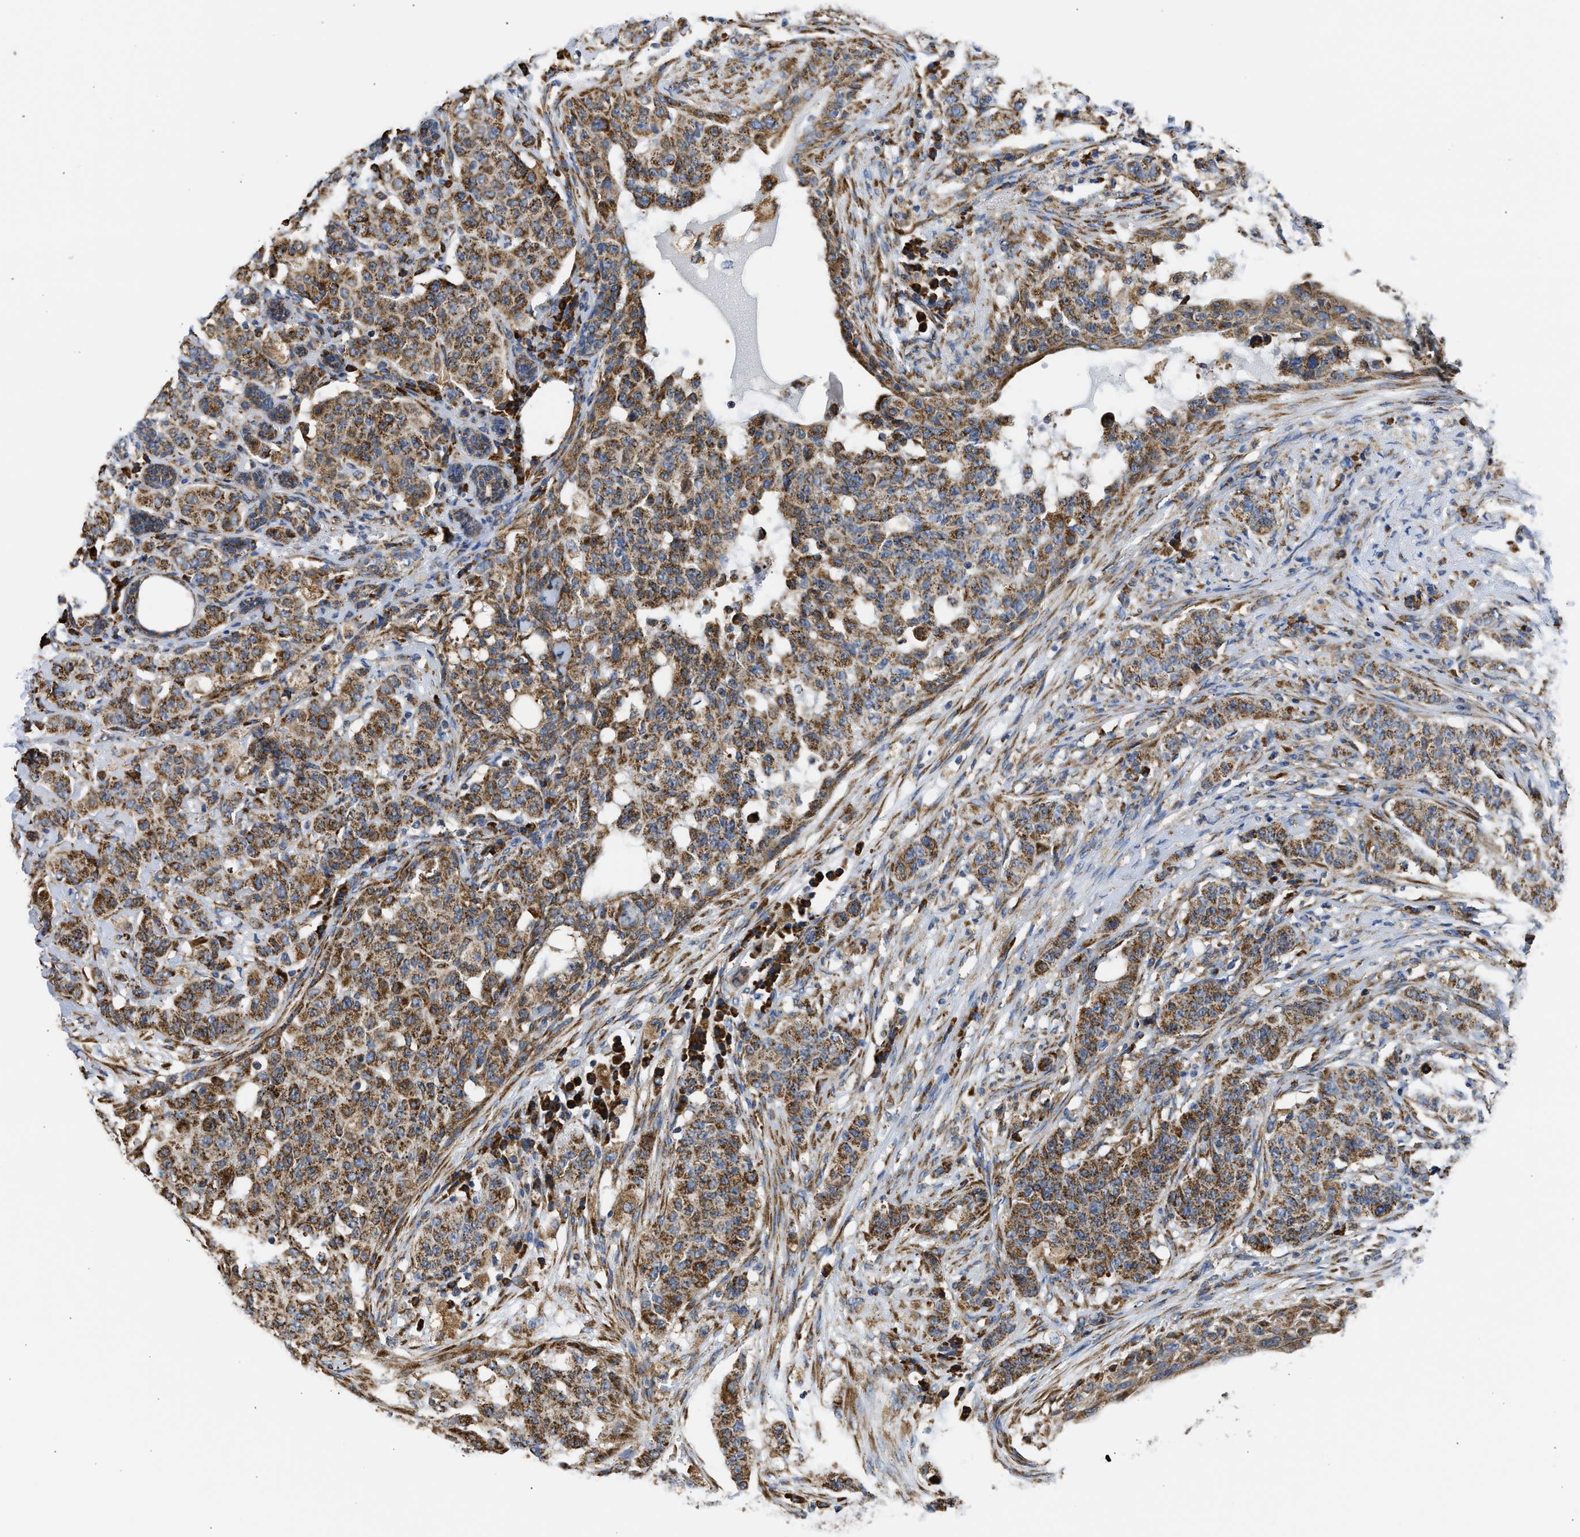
{"staining": {"intensity": "moderate", "quantity": ">75%", "location": "cytoplasmic/membranous"}, "tissue": "breast cancer", "cell_type": "Tumor cells", "image_type": "cancer", "snomed": [{"axis": "morphology", "description": "Normal tissue, NOS"}, {"axis": "morphology", "description": "Duct carcinoma"}, {"axis": "topography", "description": "Breast"}], "caption": "Brown immunohistochemical staining in breast cancer (infiltrating ductal carcinoma) exhibits moderate cytoplasmic/membranous positivity in about >75% of tumor cells. The staining was performed using DAB (3,3'-diaminobenzidine) to visualize the protein expression in brown, while the nuclei were stained in blue with hematoxylin (Magnification: 20x).", "gene": "CYCS", "patient": {"sex": "female", "age": 40}}